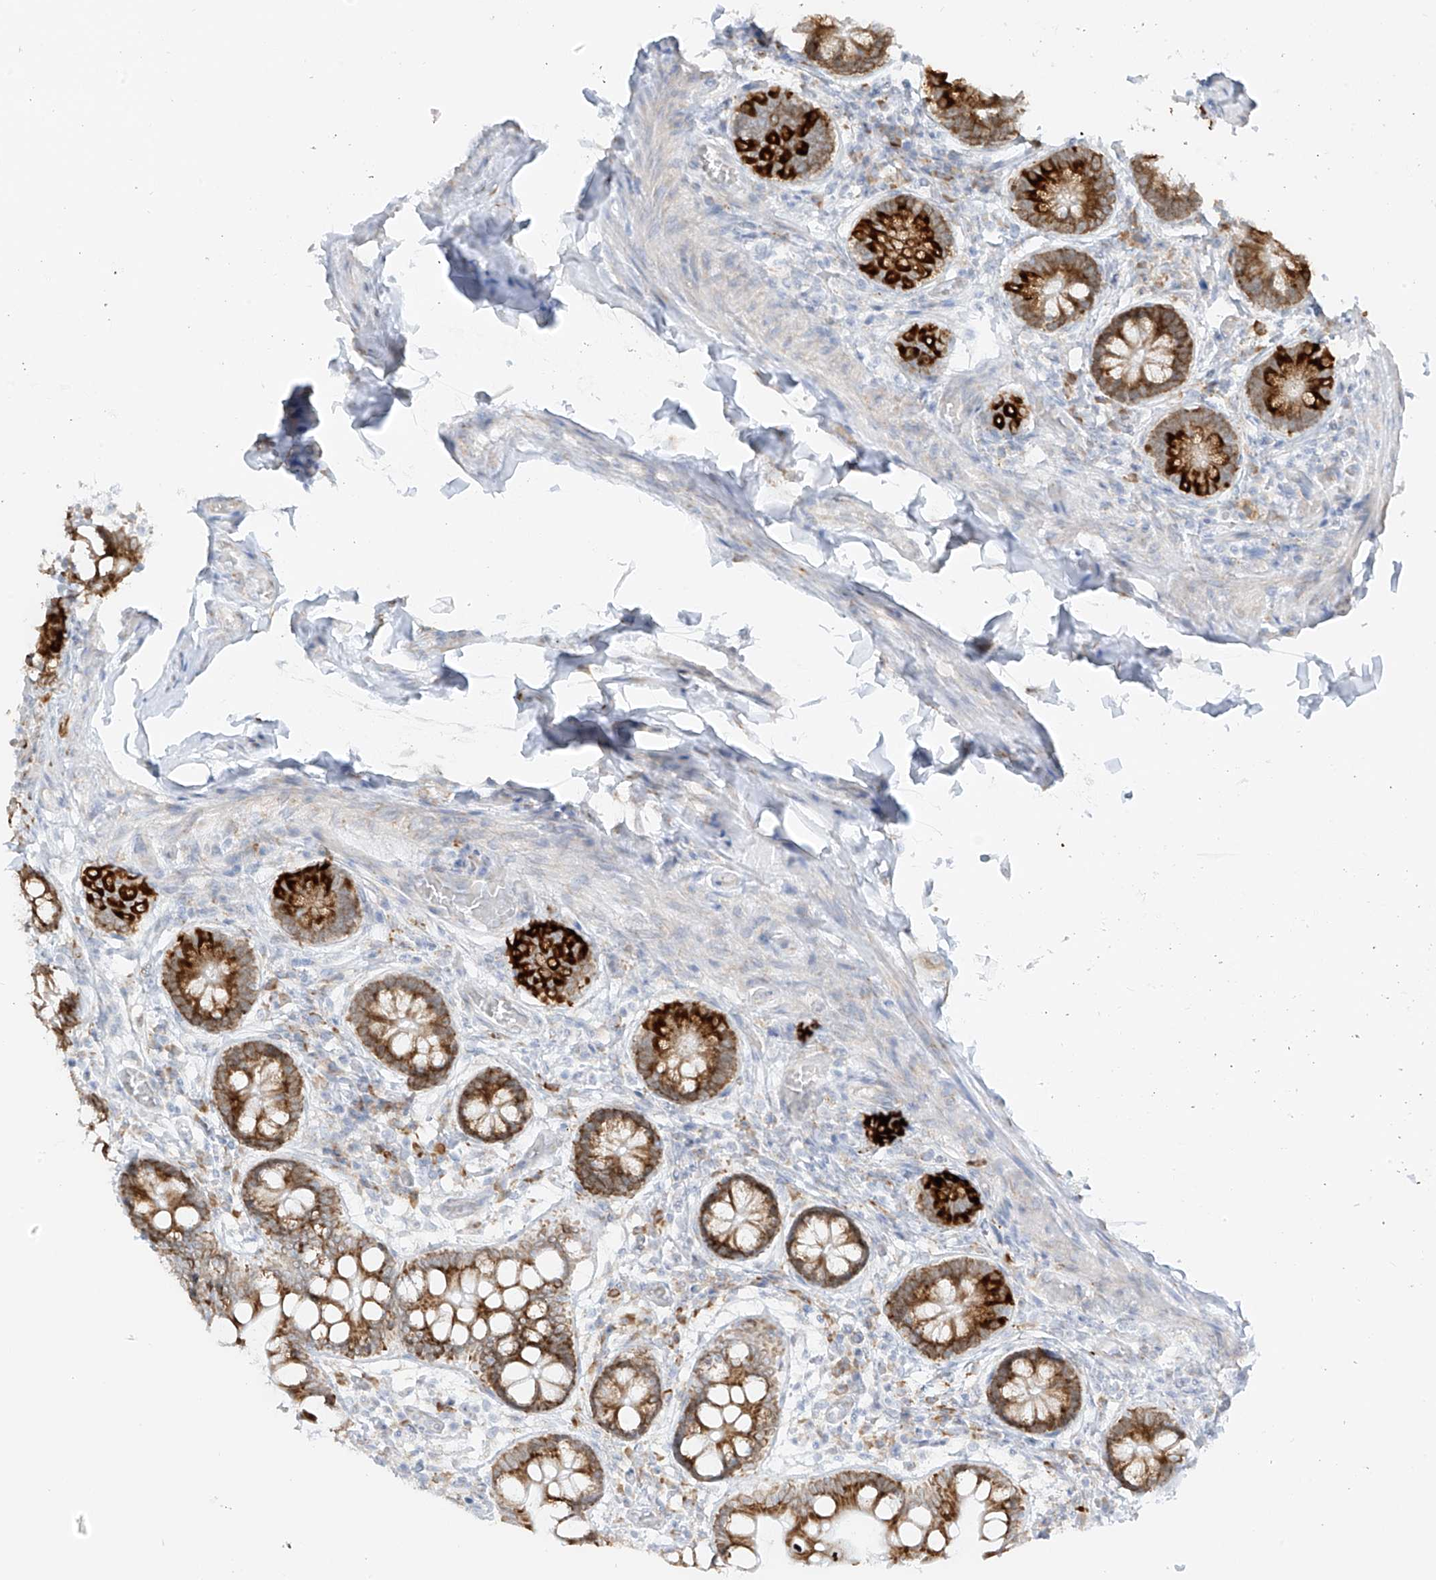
{"staining": {"intensity": "strong", "quantity": ">75%", "location": "cytoplasmic/membranous"}, "tissue": "small intestine", "cell_type": "Glandular cells", "image_type": "normal", "snomed": [{"axis": "morphology", "description": "Normal tissue, NOS"}, {"axis": "topography", "description": "Small intestine"}], "caption": "Immunohistochemistry micrograph of benign small intestine: small intestine stained using IHC demonstrates high levels of strong protein expression localized specifically in the cytoplasmic/membranous of glandular cells, appearing as a cytoplasmic/membranous brown color.", "gene": "LRRC59", "patient": {"sex": "male", "age": 52}}